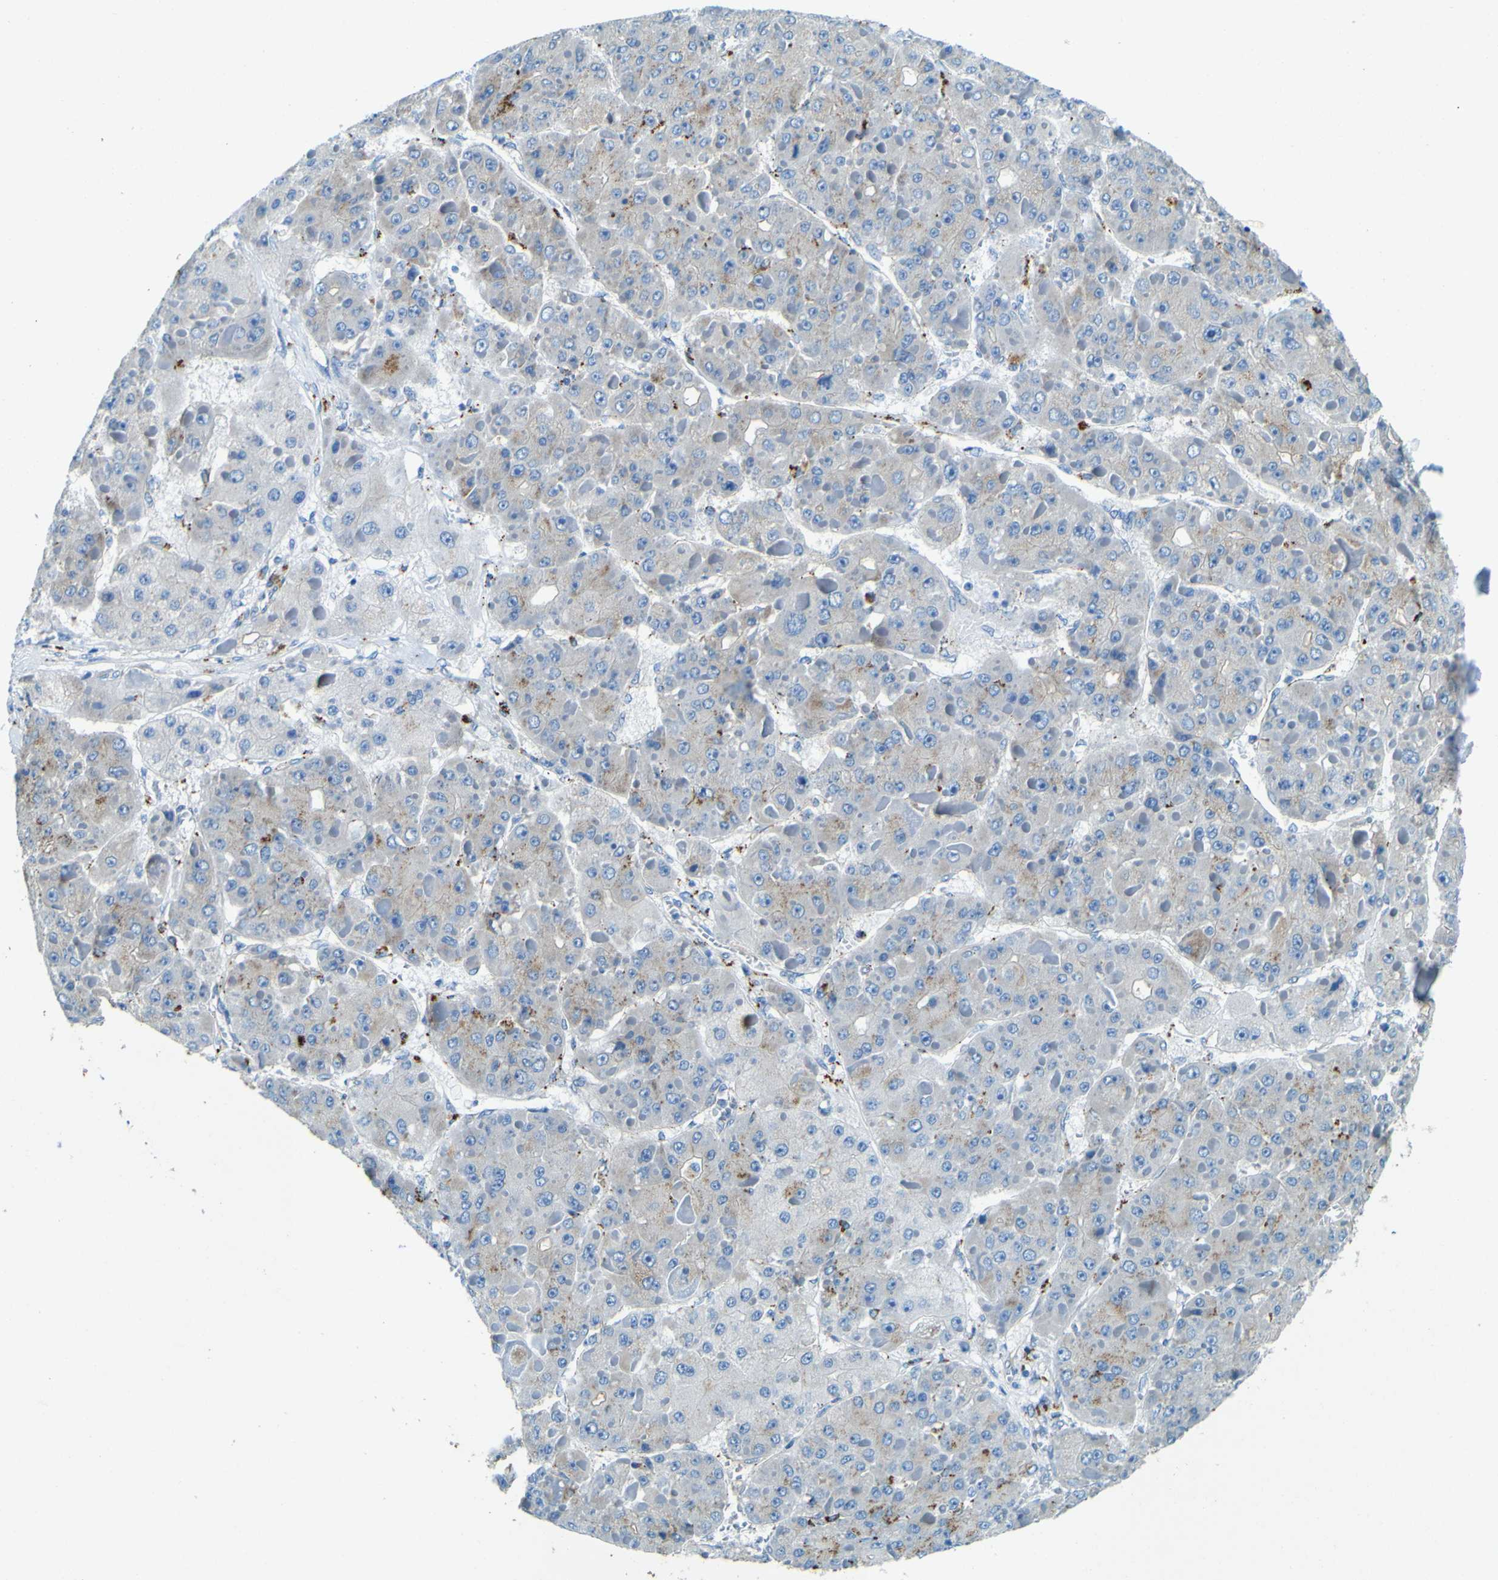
{"staining": {"intensity": "negative", "quantity": "none", "location": "none"}, "tissue": "liver cancer", "cell_type": "Tumor cells", "image_type": "cancer", "snomed": [{"axis": "morphology", "description": "Carcinoma, Hepatocellular, NOS"}, {"axis": "topography", "description": "Liver"}], "caption": "The immunohistochemistry (IHC) micrograph has no significant expression in tumor cells of hepatocellular carcinoma (liver) tissue.", "gene": "PDE9A", "patient": {"sex": "female", "age": 73}}